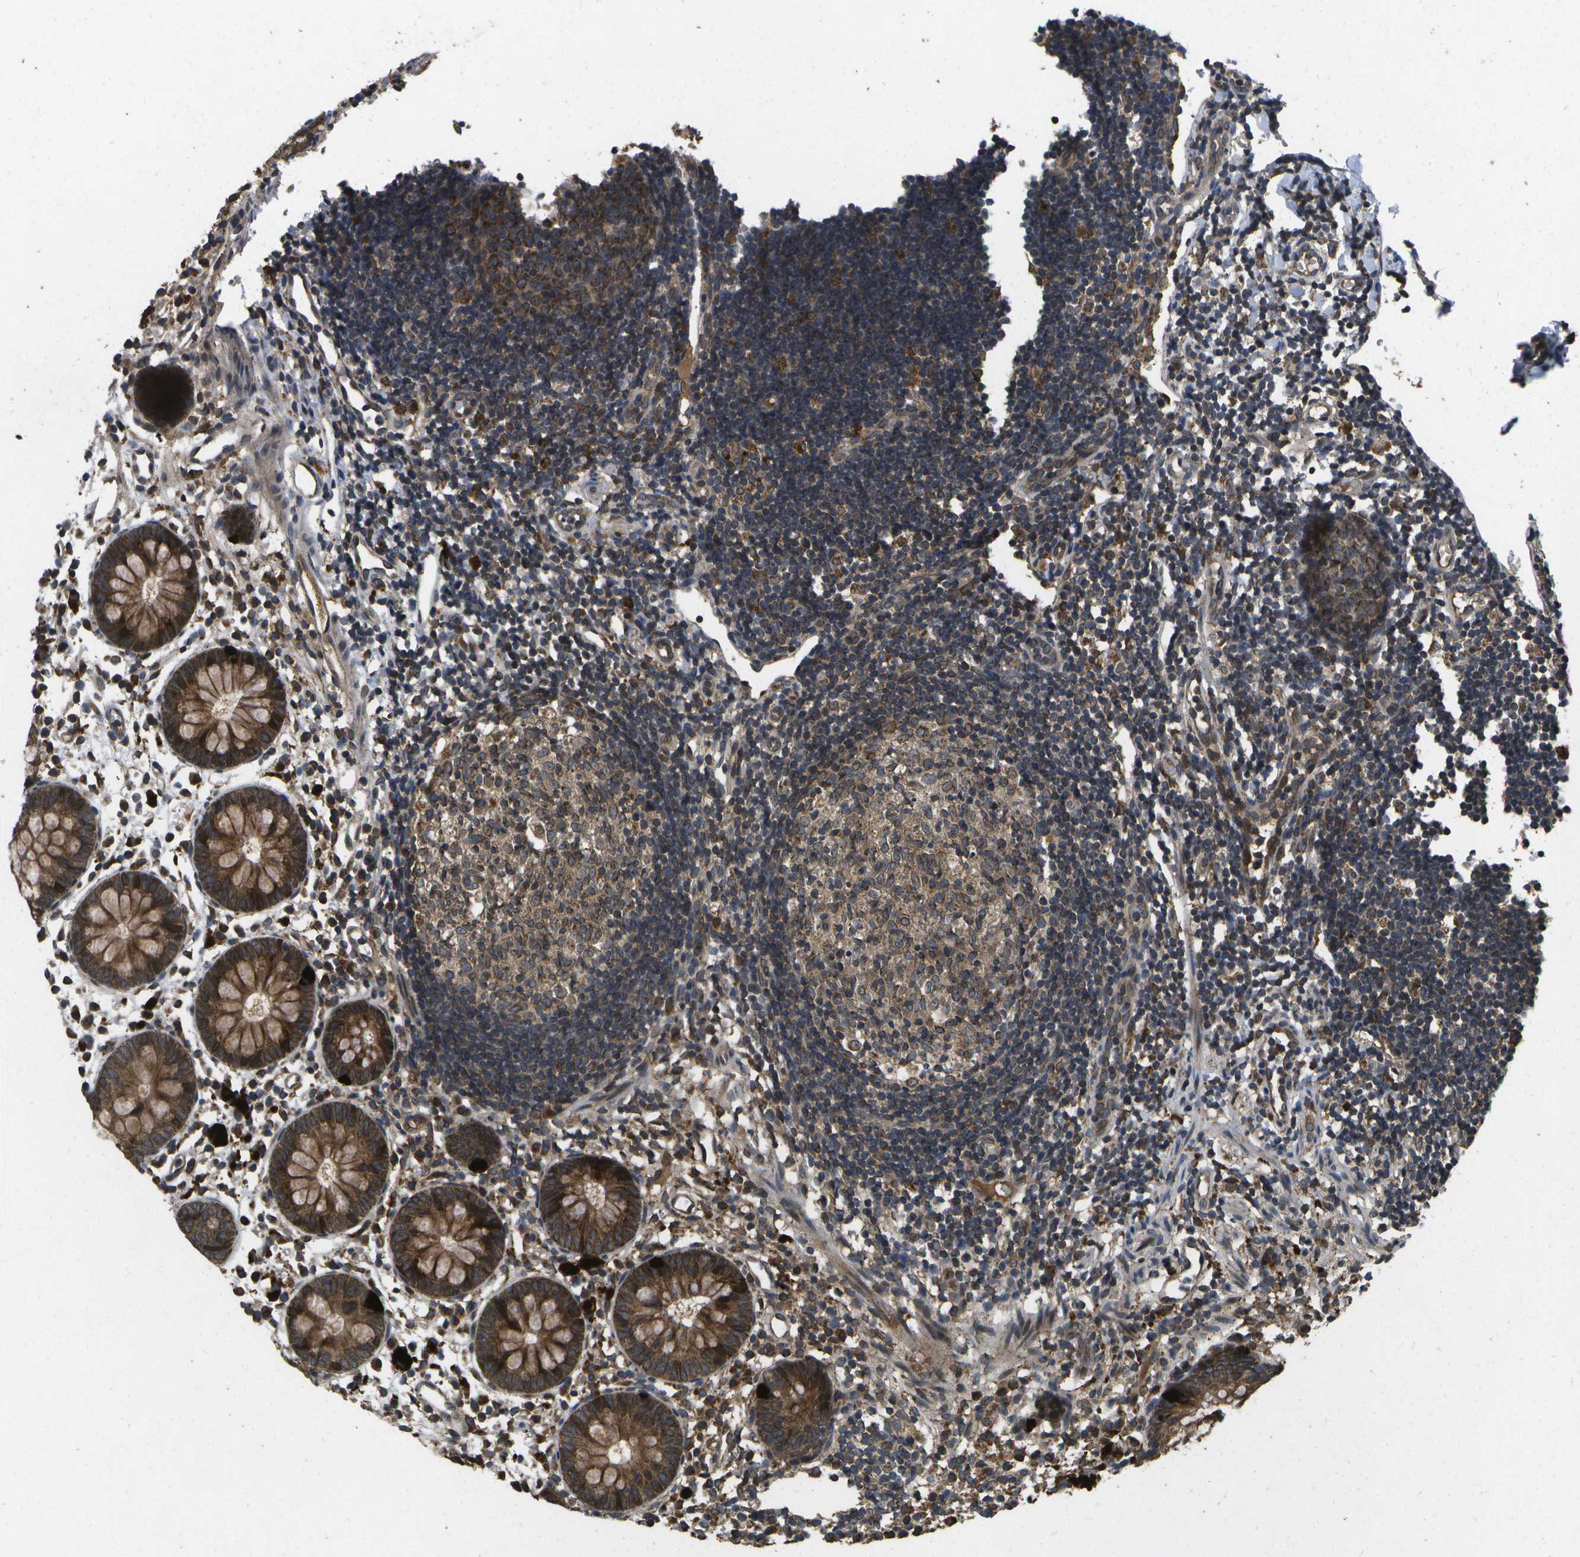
{"staining": {"intensity": "moderate", "quantity": ">75%", "location": "cytoplasmic/membranous"}, "tissue": "appendix", "cell_type": "Glandular cells", "image_type": "normal", "snomed": [{"axis": "morphology", "description": "Normal tissue, NOS"}, {"axis": "topography", "description": "Appendix"}], "caption": "IHC of unremarkable human appendix exhibits medium levels of moderate cytoplasmic/membranous positivity in approximately >75% of glandular cells.", "gene": "HFE", "patient": {"sex": "female", "age": 20}}